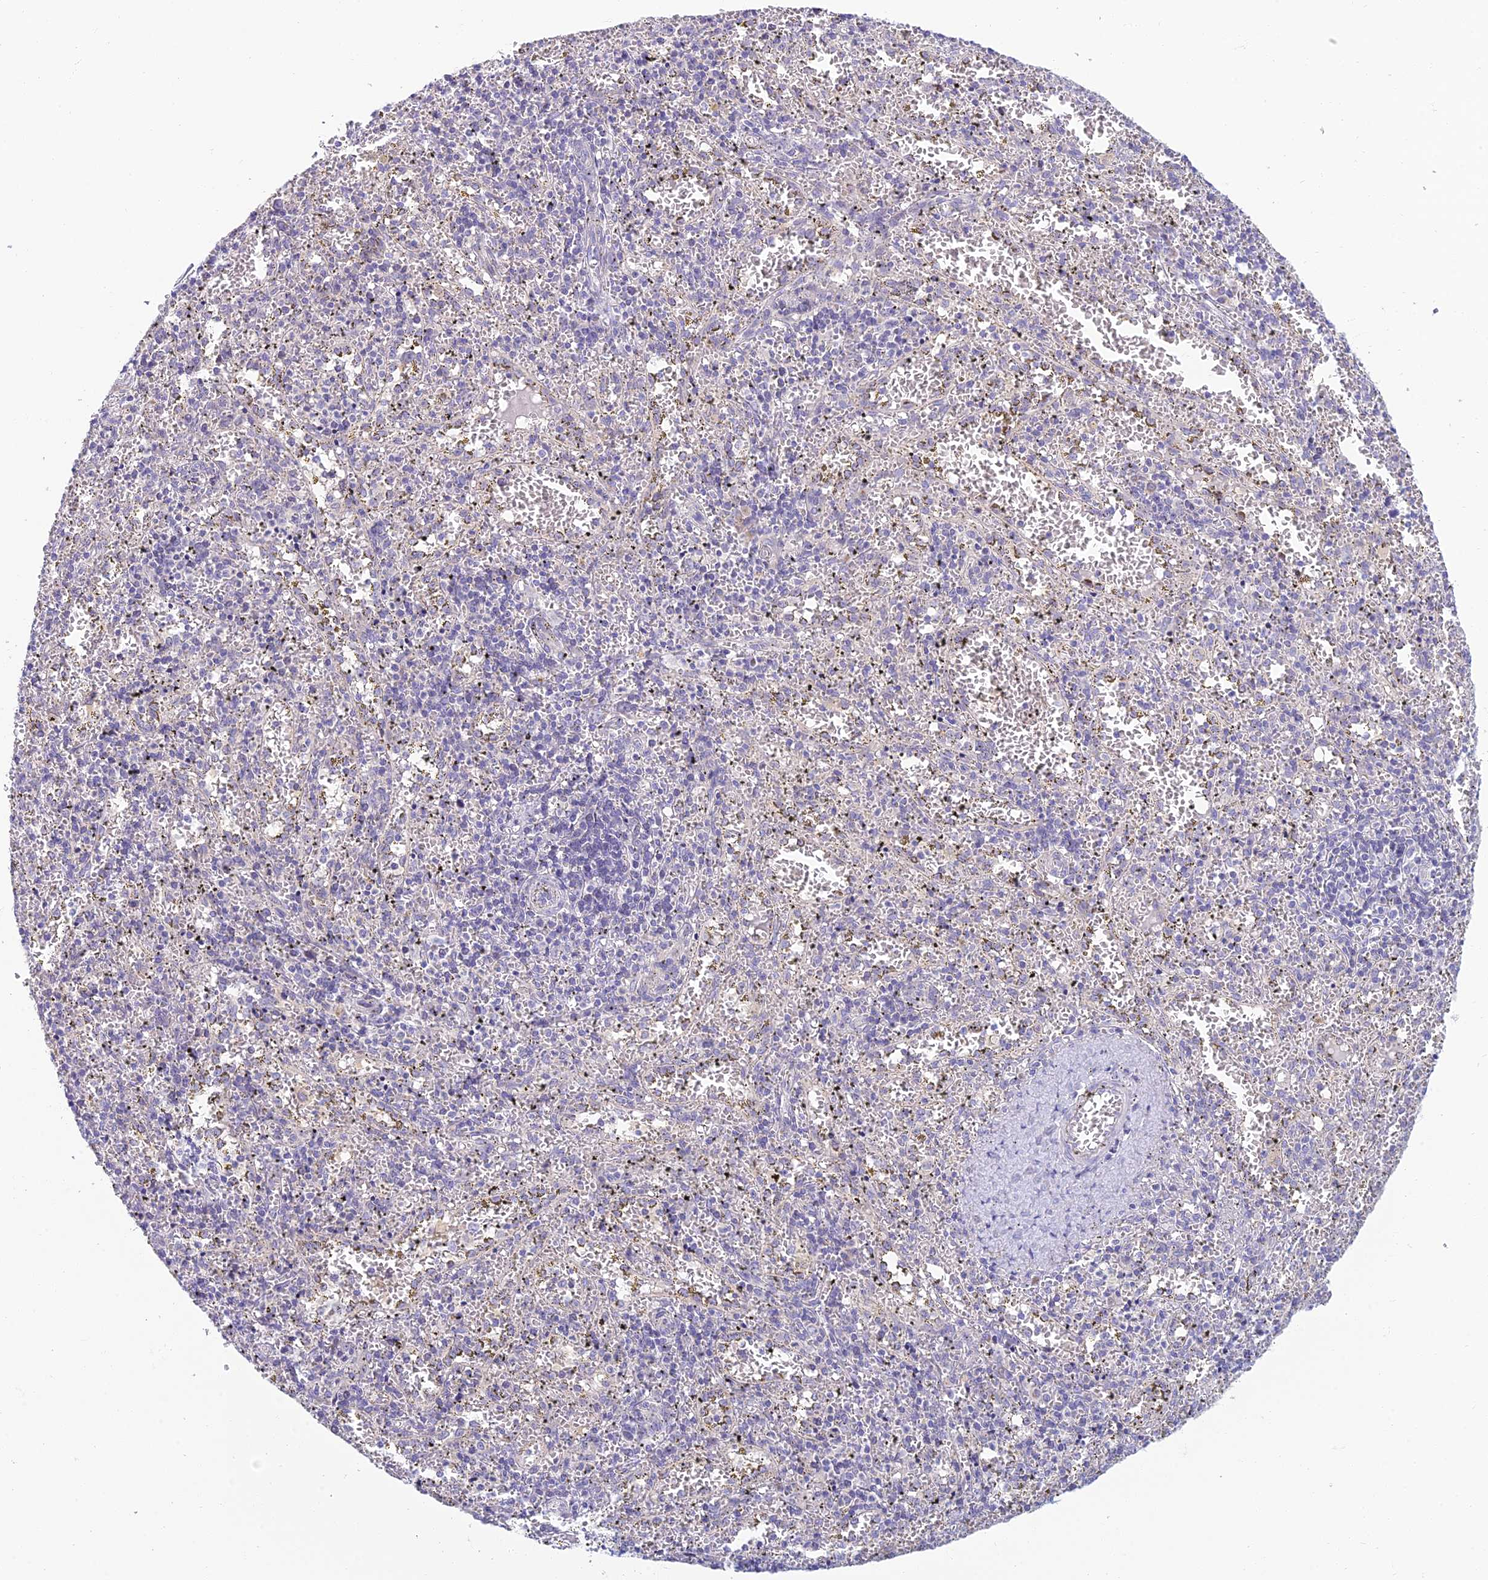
{"staining": {"intensity": "negative", "quantity": "none", "location": "none"}, "tissue": "spleen", "cell_type": "Cells in red pulp", "image_type": "normal", "snomed": [{"axis": "morphology", "description": "Normal tissue, NOS"}, {"axis": "topography", "description": "Spleen"}], "caption": "The photomicrograph exhibits no staining of cells in red pulp in benign spleen. Brightfield microscopy of IHC stained with DAB (3,3'-diaminobenzidine) (brown) and hematoxylin (blue), captured at high magnification.", "gene": "SLC25A41", "patient": {"sex": "male", "age": 11}}